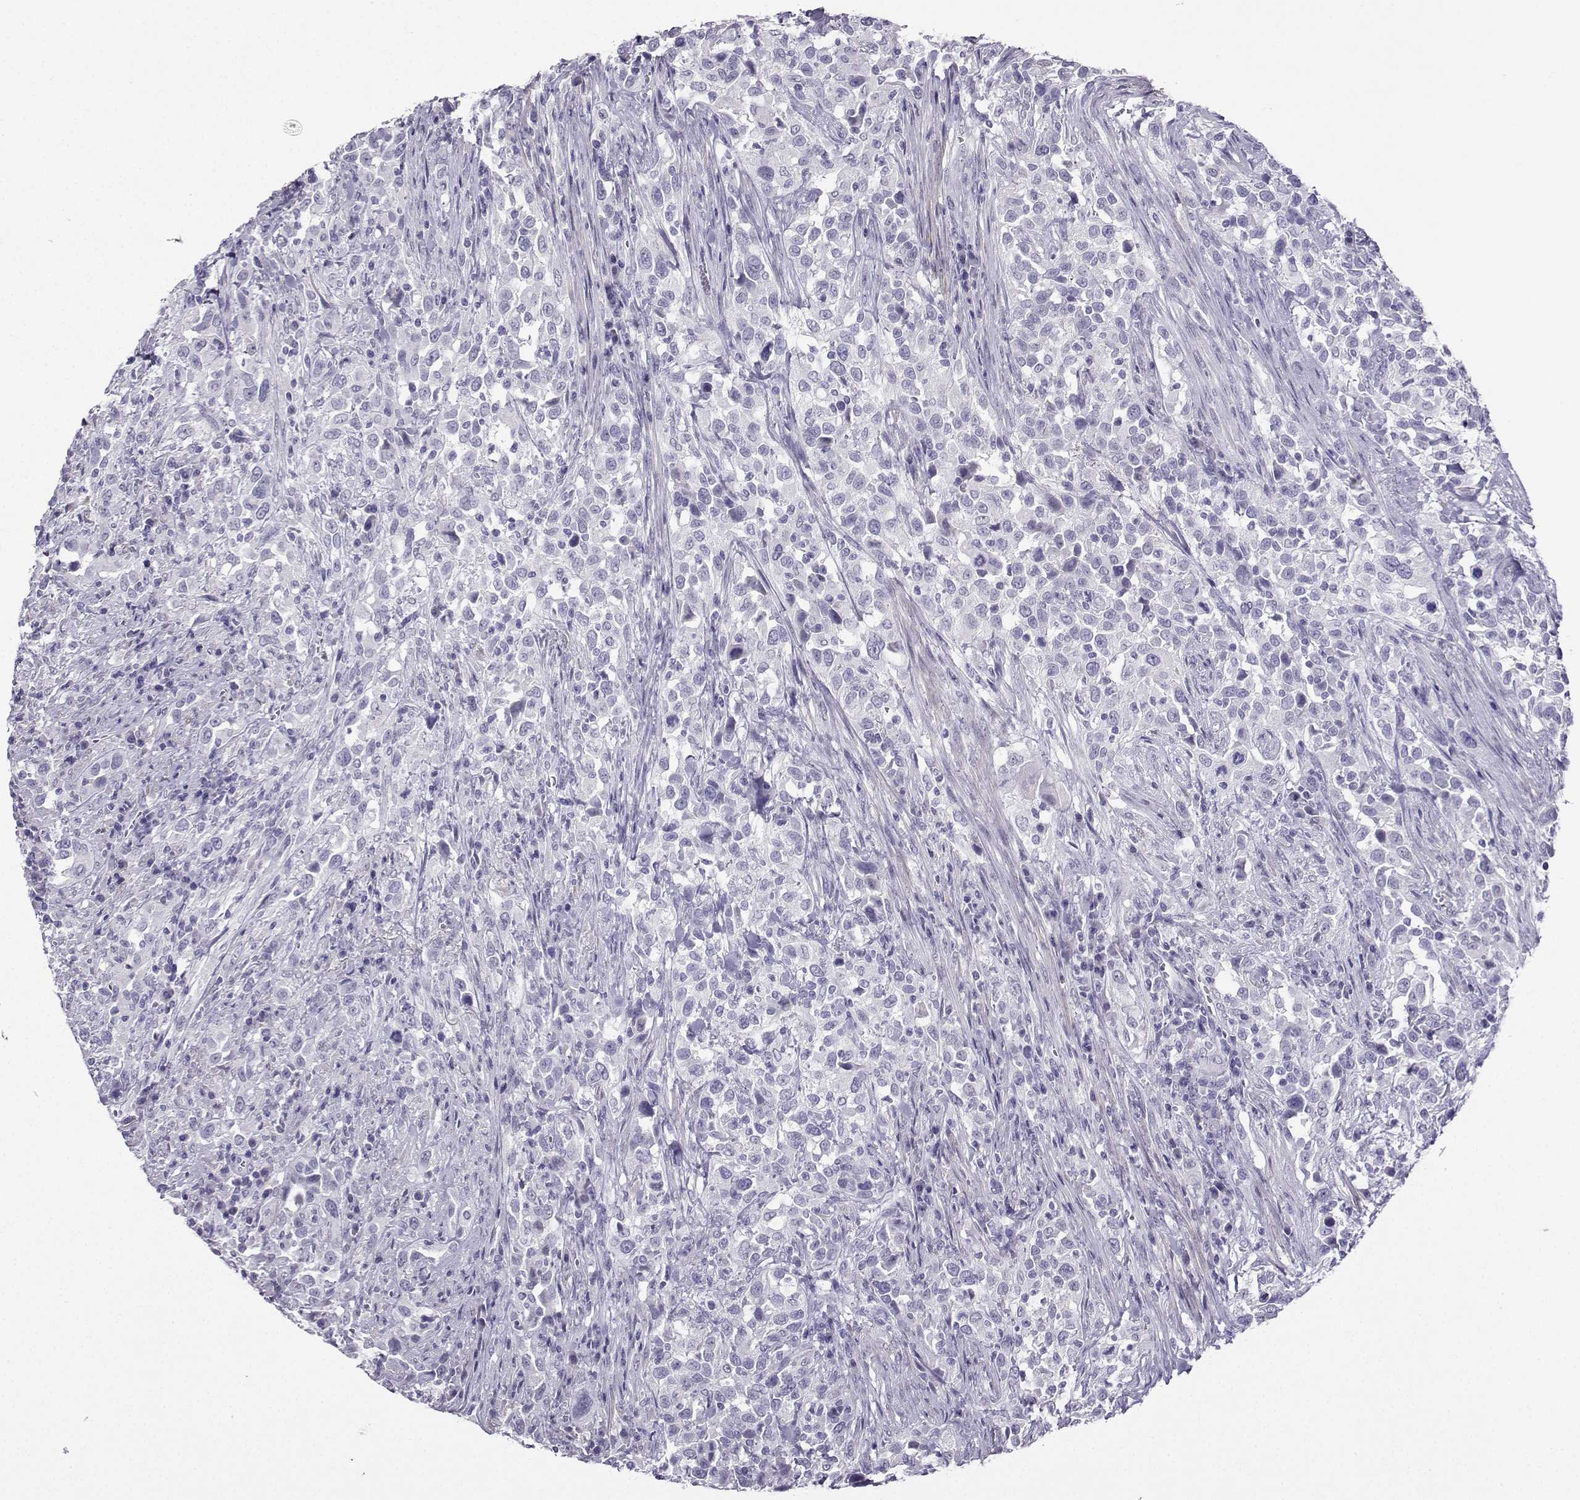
{"staining": {"intensity": "negative", "quantity": "none", "location": "none"}, "tissue": "urothelial cancer", "cell_type": "Tumor cells", "image_type": "cancer", "snomed": [{"axis": "morphology", "description": "Urothelial carcinoma, NOS"}, {"axis": "morphology", "description": "Urothelial carcinoma, High grade"}, {"axis": "topography", "description": "Urinary bladder"}], "caption": "This histopathology image is of urothelial carcinoma (high-grade) stained with immunohistochemistry to label a protein in brown with the nuclei are counter-stained blue. There is no expression in tumor cells. (DAB (3,3'-diaminobenzidine) immunohistochemistry (IHC), high magnification).", "gene": "KIF17", "patient": {"sex": "female", "age": 64}}